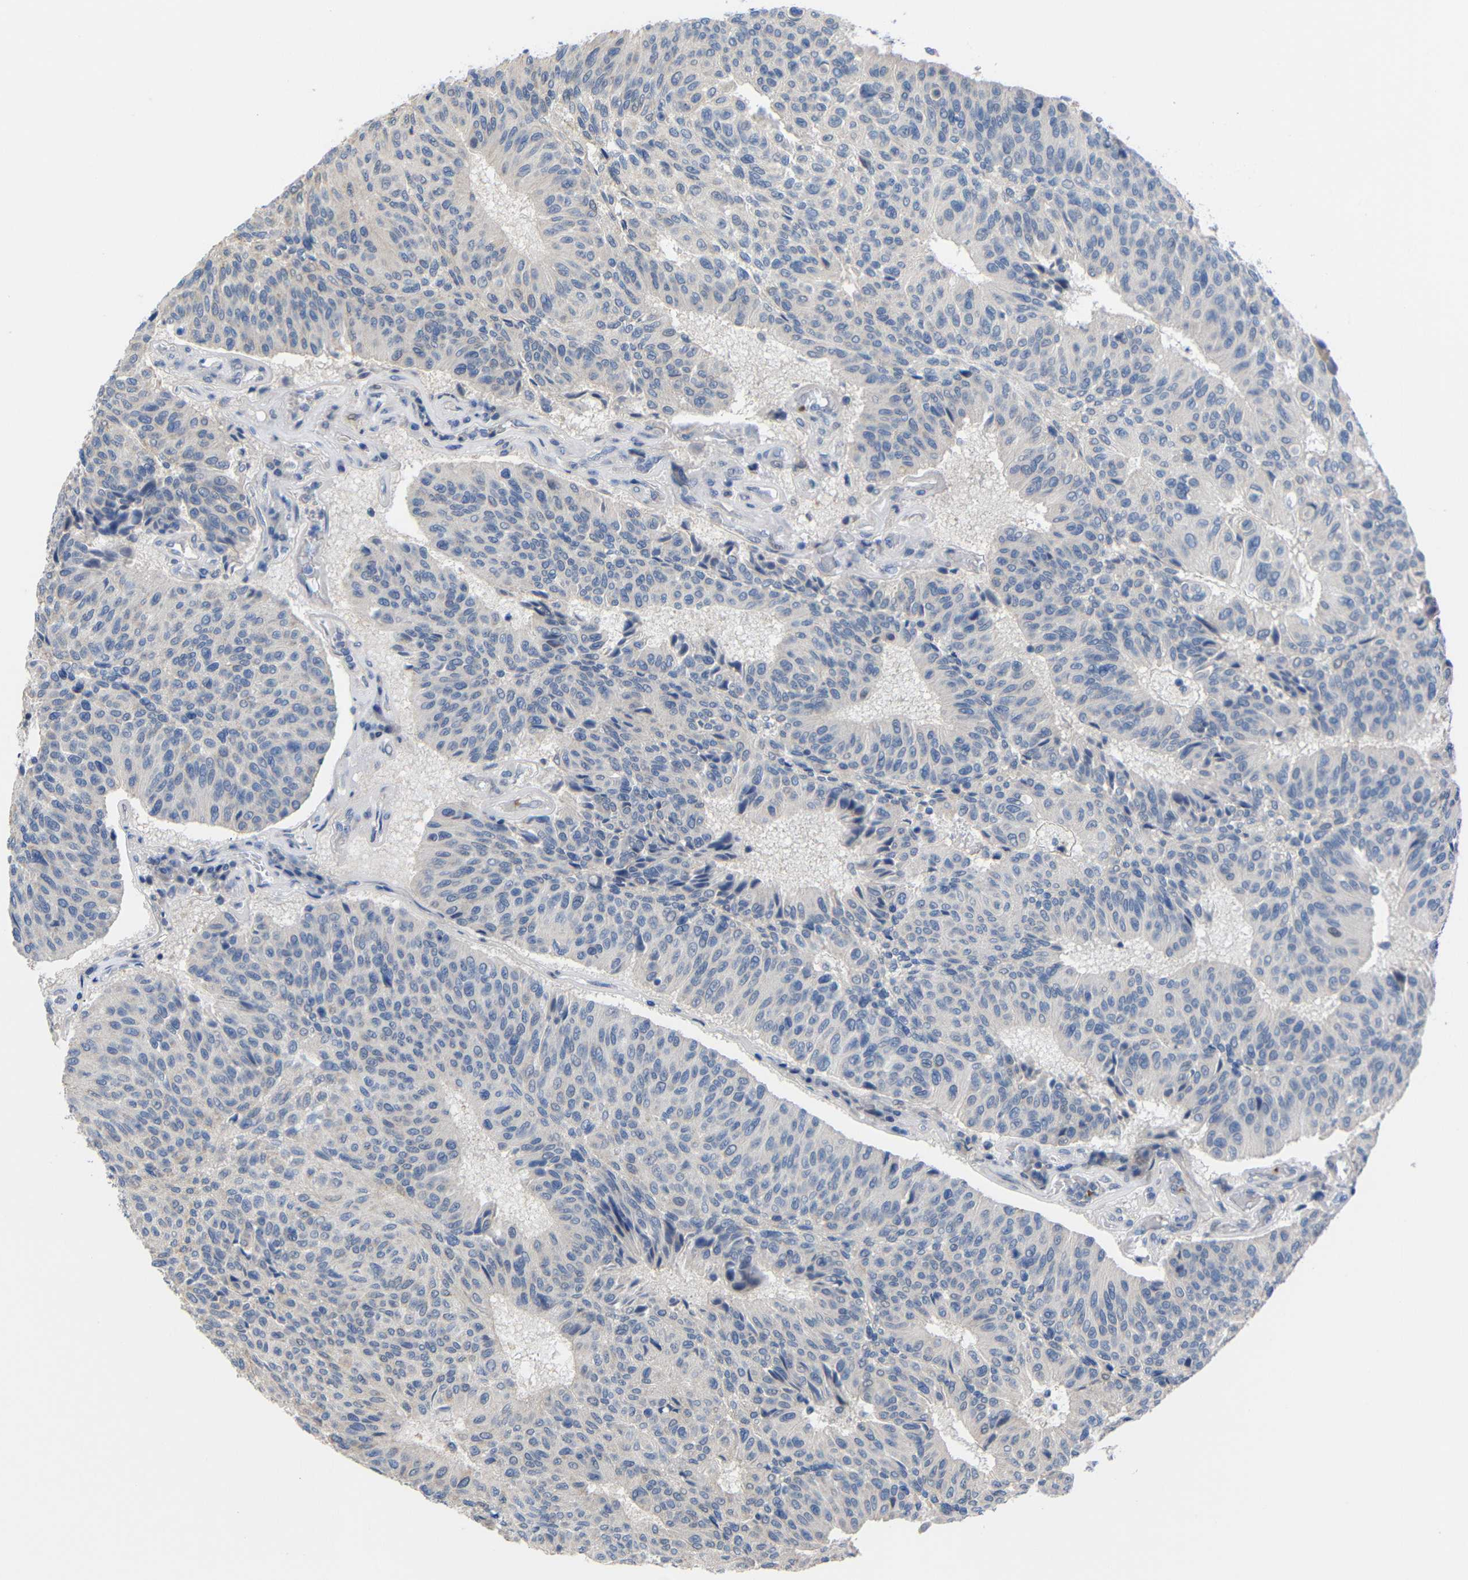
{"staining": {"intensity": "negative", "quantity": "none", "location": "none"}, "tissue": "urothelial cancer", "cell_type": "Tumor cells", "image_type": "cancer", "snomed": [{"axis": "morphology", "description": "Urothelial carcinoma, High grade"}, {"axis": "topography", "description": "Urinary bladder"}], "caption": "An image of human high-grade urothelial carcinoma is negative for staining in tumor cells. The staining was performed using DAB (3,3'-diaminobenzidine) to visualize the protein expression in brown, while the nuclei were stained in blue with hematoxylin (Magnification: 20x).", "gene": "CMTM1", "patient": {"sex": "male", "age": 66}}